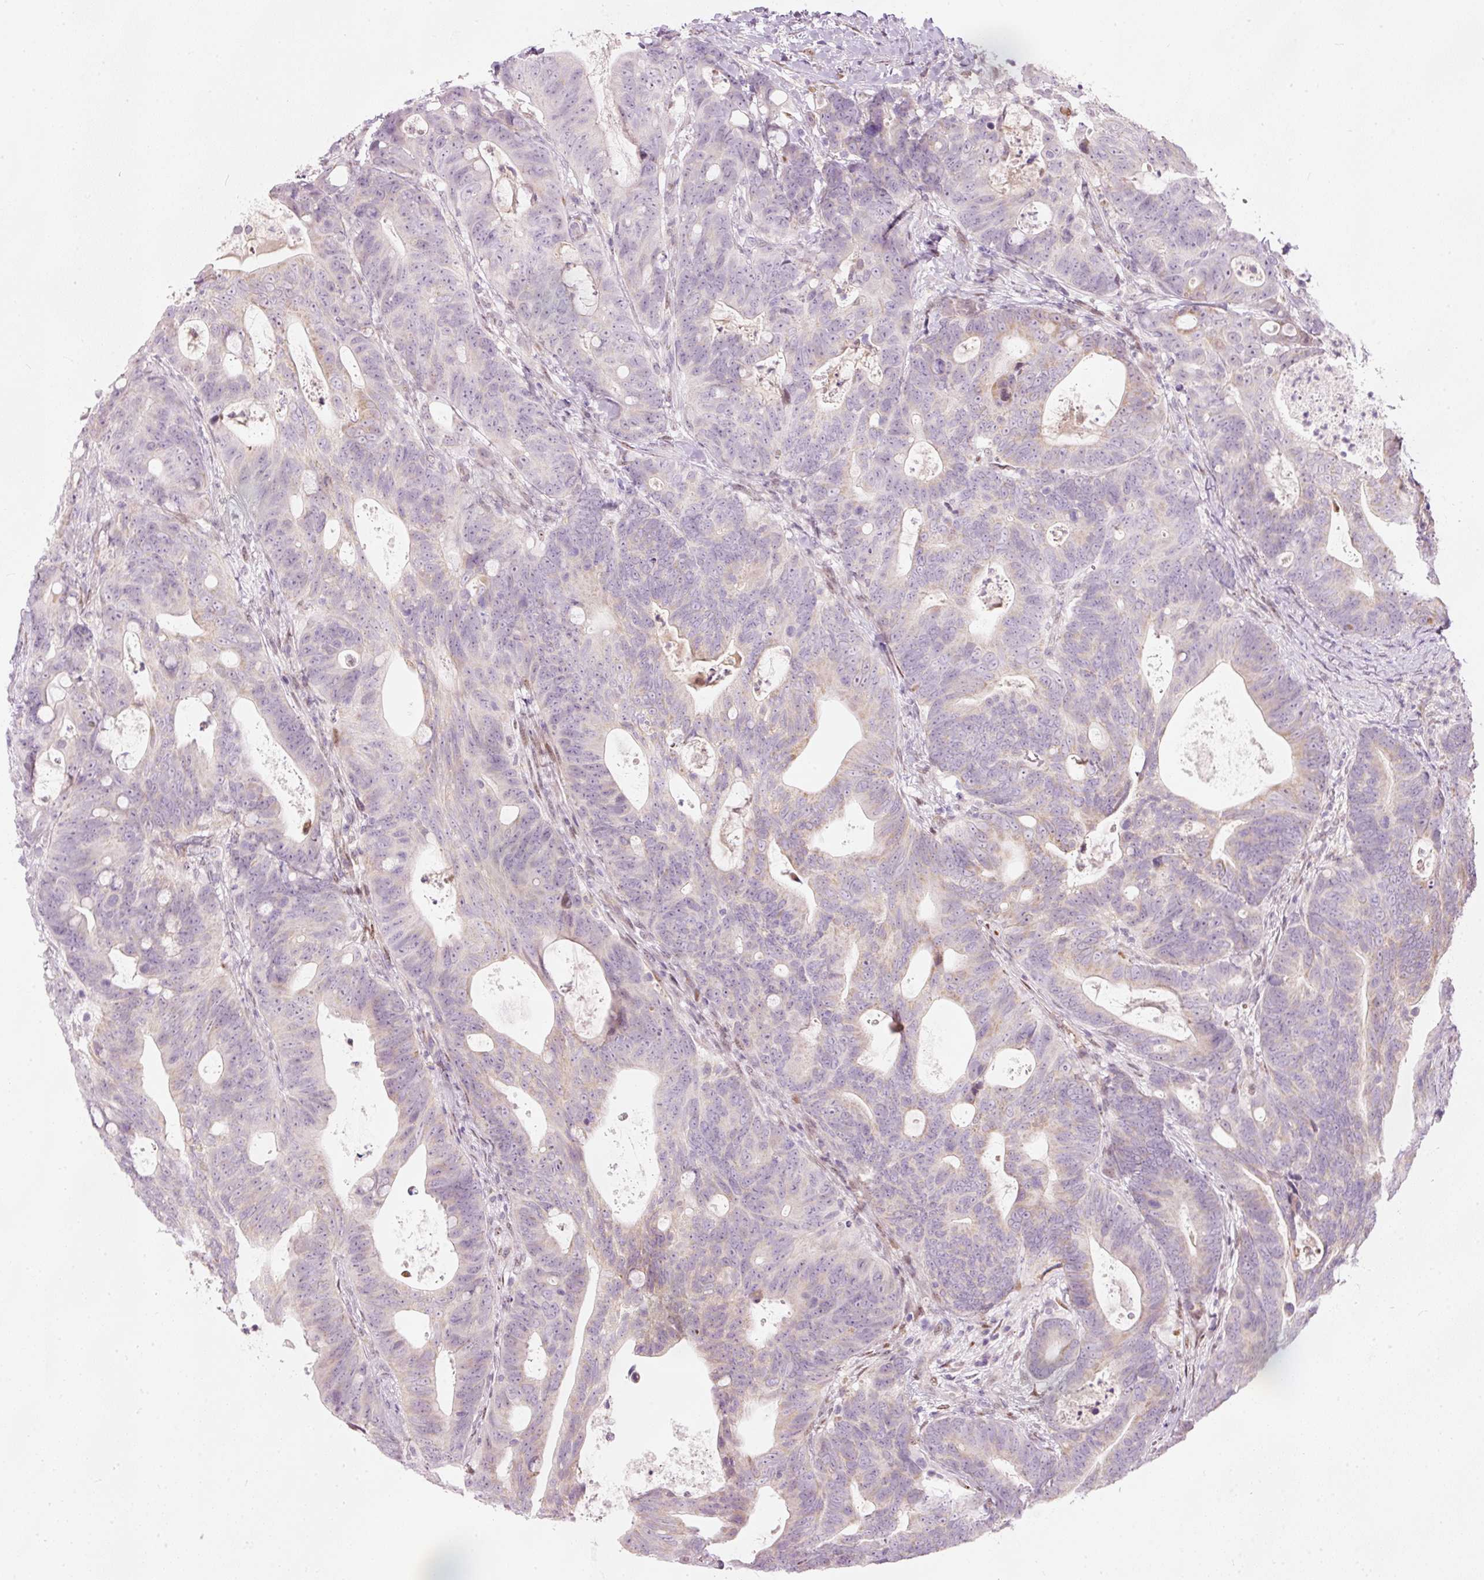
{"staining": {"intensity": "negative", "quantity": "none", "location": "none"}, "tissue": "colorectal cancer", "cell_type": "Tumor cells", "image_type": "cancer", "snomed": [{"axis": "morphology", "description": "Adenocarcinoma, NOS"}, {"axis": "topography", "description": "Colon"}], "caption": "DAB immunohistochemical staining of colorectal adenocarcinoma exhibits no significant positivity in tumor cells.", "gene": "RNF39", "patient": {"sex": "female", "age": 82}}